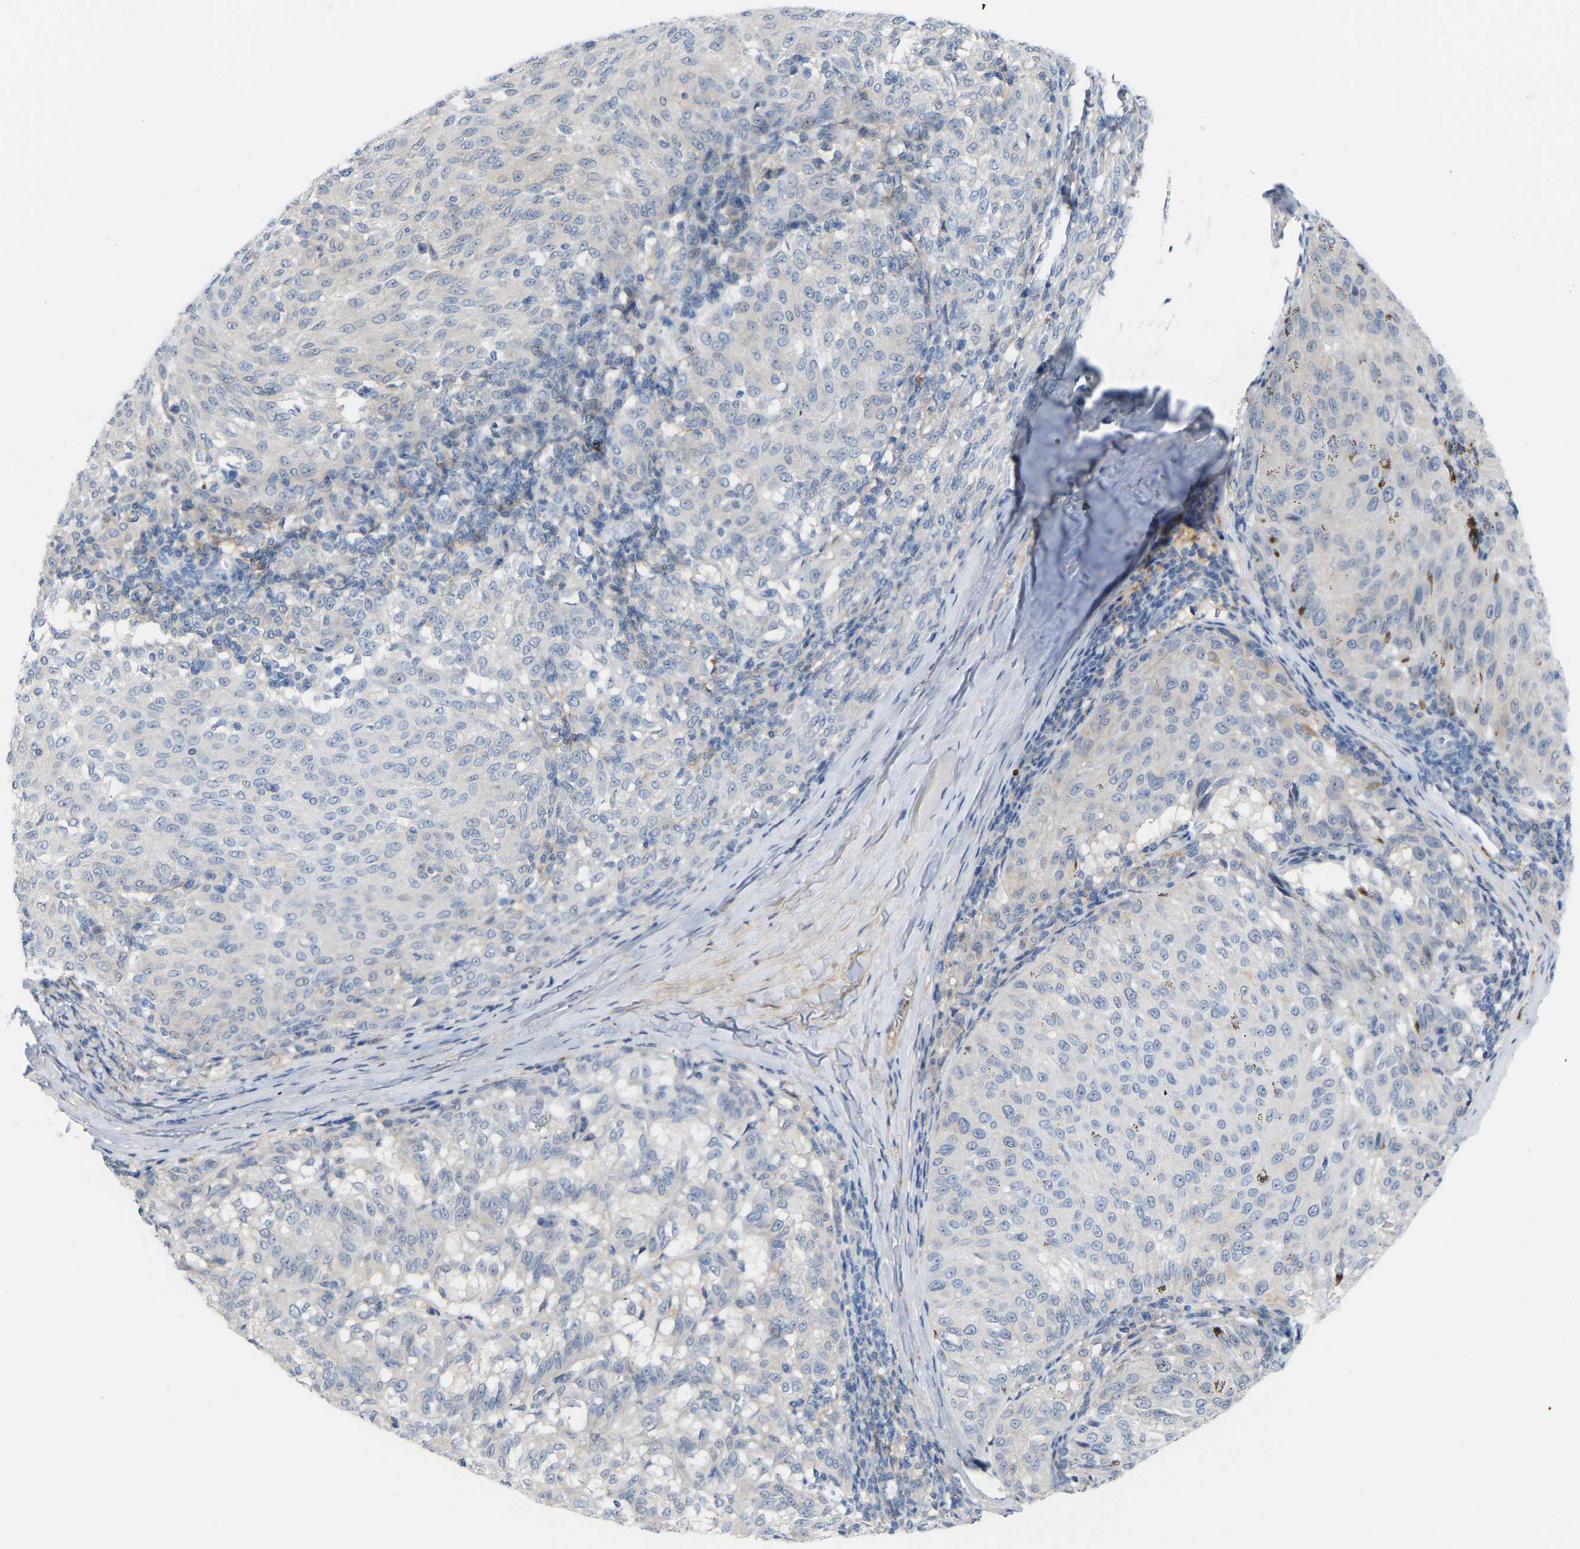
{"staining": {"intensity": "negative", "quantity": "none", "location": "none"}, "tissue": "melanoma", "cell_type": "Tumor cells", "image_type": "cancer", "snomed": [{"axis": "morphology", "description": "Malignant melanoma, NOS"}, {"axis": "topography", "description": "Skin"}], "caption": "High magnification brightfield microscopy of malignant melanoma stained with DAB (3,3'-diaminobenzidine) (brown) and counterstained with hematoxylin (blue): tumor cells show no significant expression.", "gene": "ABTB2", "patient": {"sex": "female", "age": 72}}